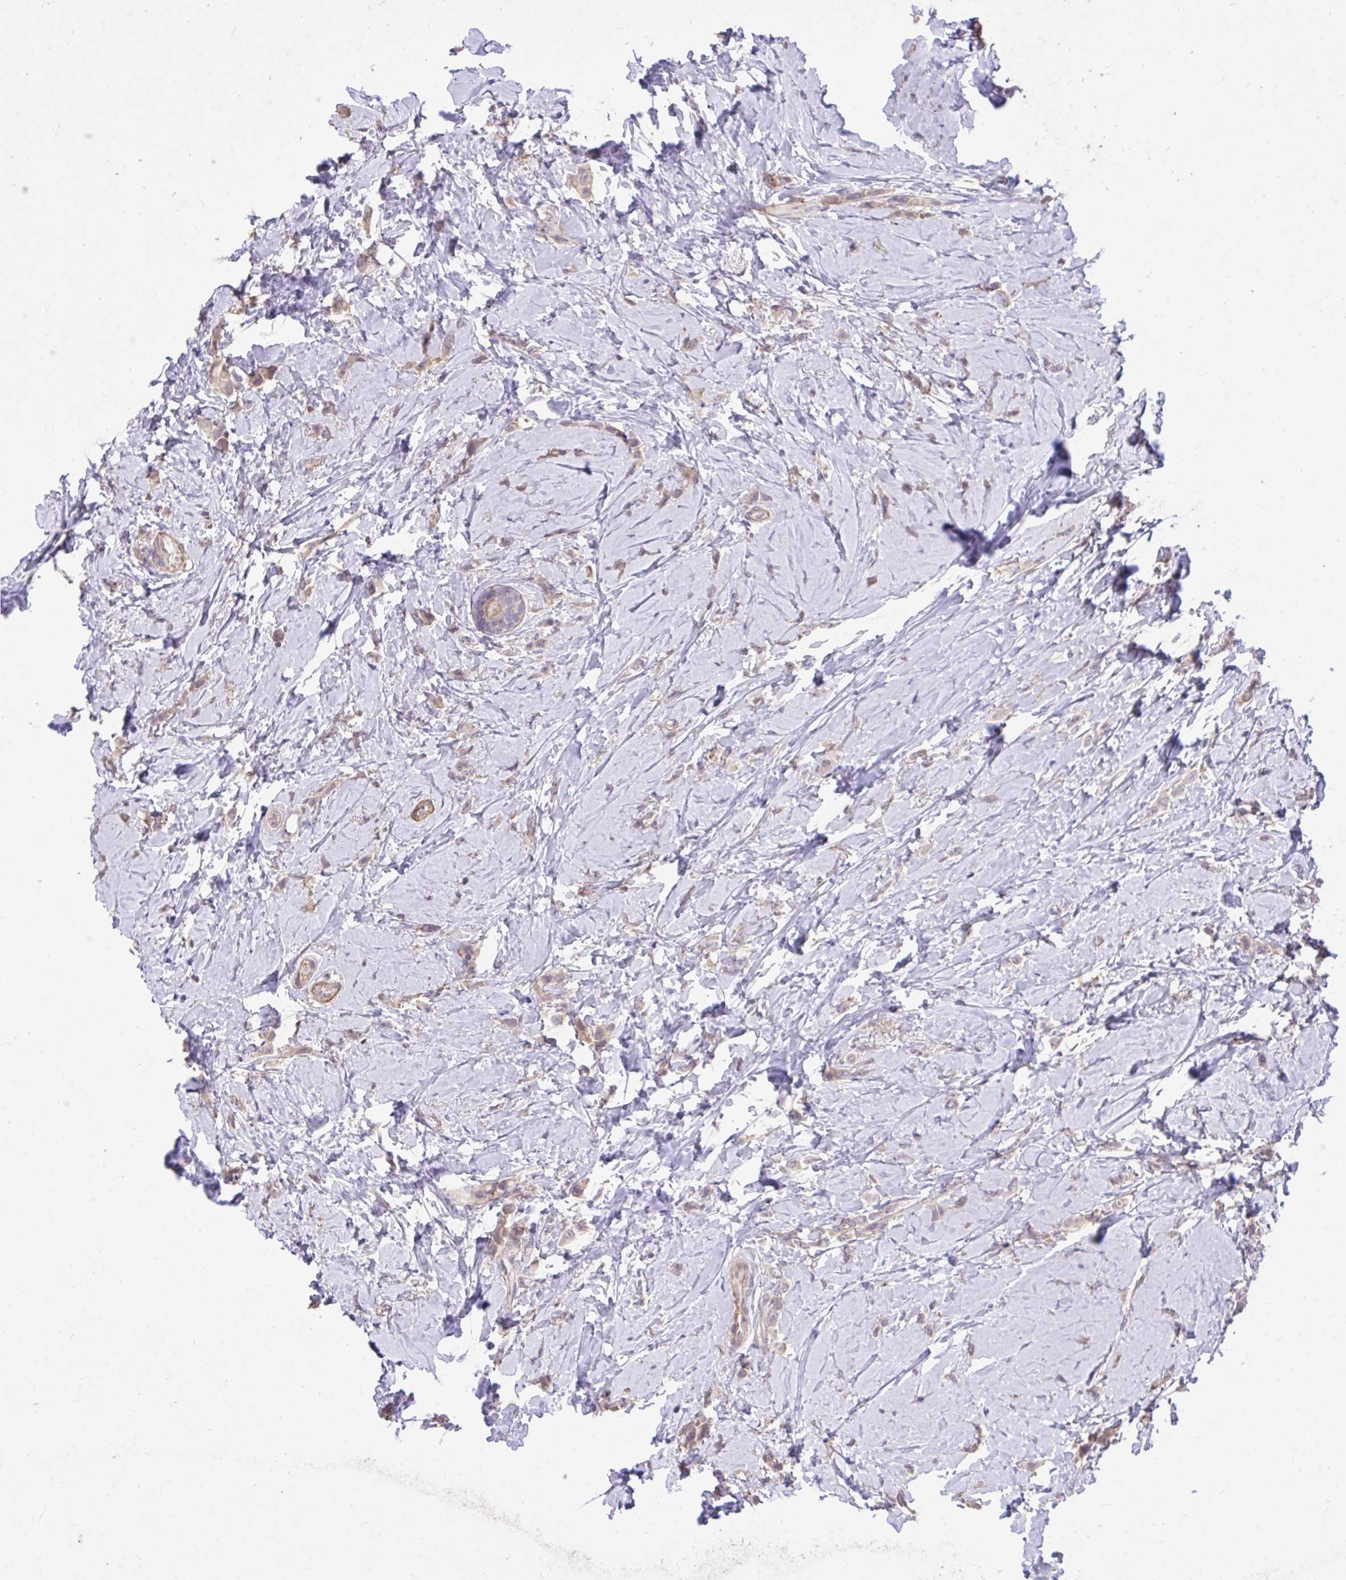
{"staining": {"intensity": "weak", "quantity": ">75%", "location": "cytoplasmic/membranous"}, "tissue": "breast cancer", "cell_type": "Tumor cells", "image_type": "cancer", "snomed": [{"axis": "morphology", "description": "Lobular carcinoma"}, {"axis": "topography", "description": "Breast"}], "caption": "Lobular carcinoma (breast) stained for a protein (brown) demonstrates weak cytoplasmic/membranous positive positivity in about >75% of tumor cells.", "gene": "IGFL2", "patient": {"sex": "female", "age": 66}}